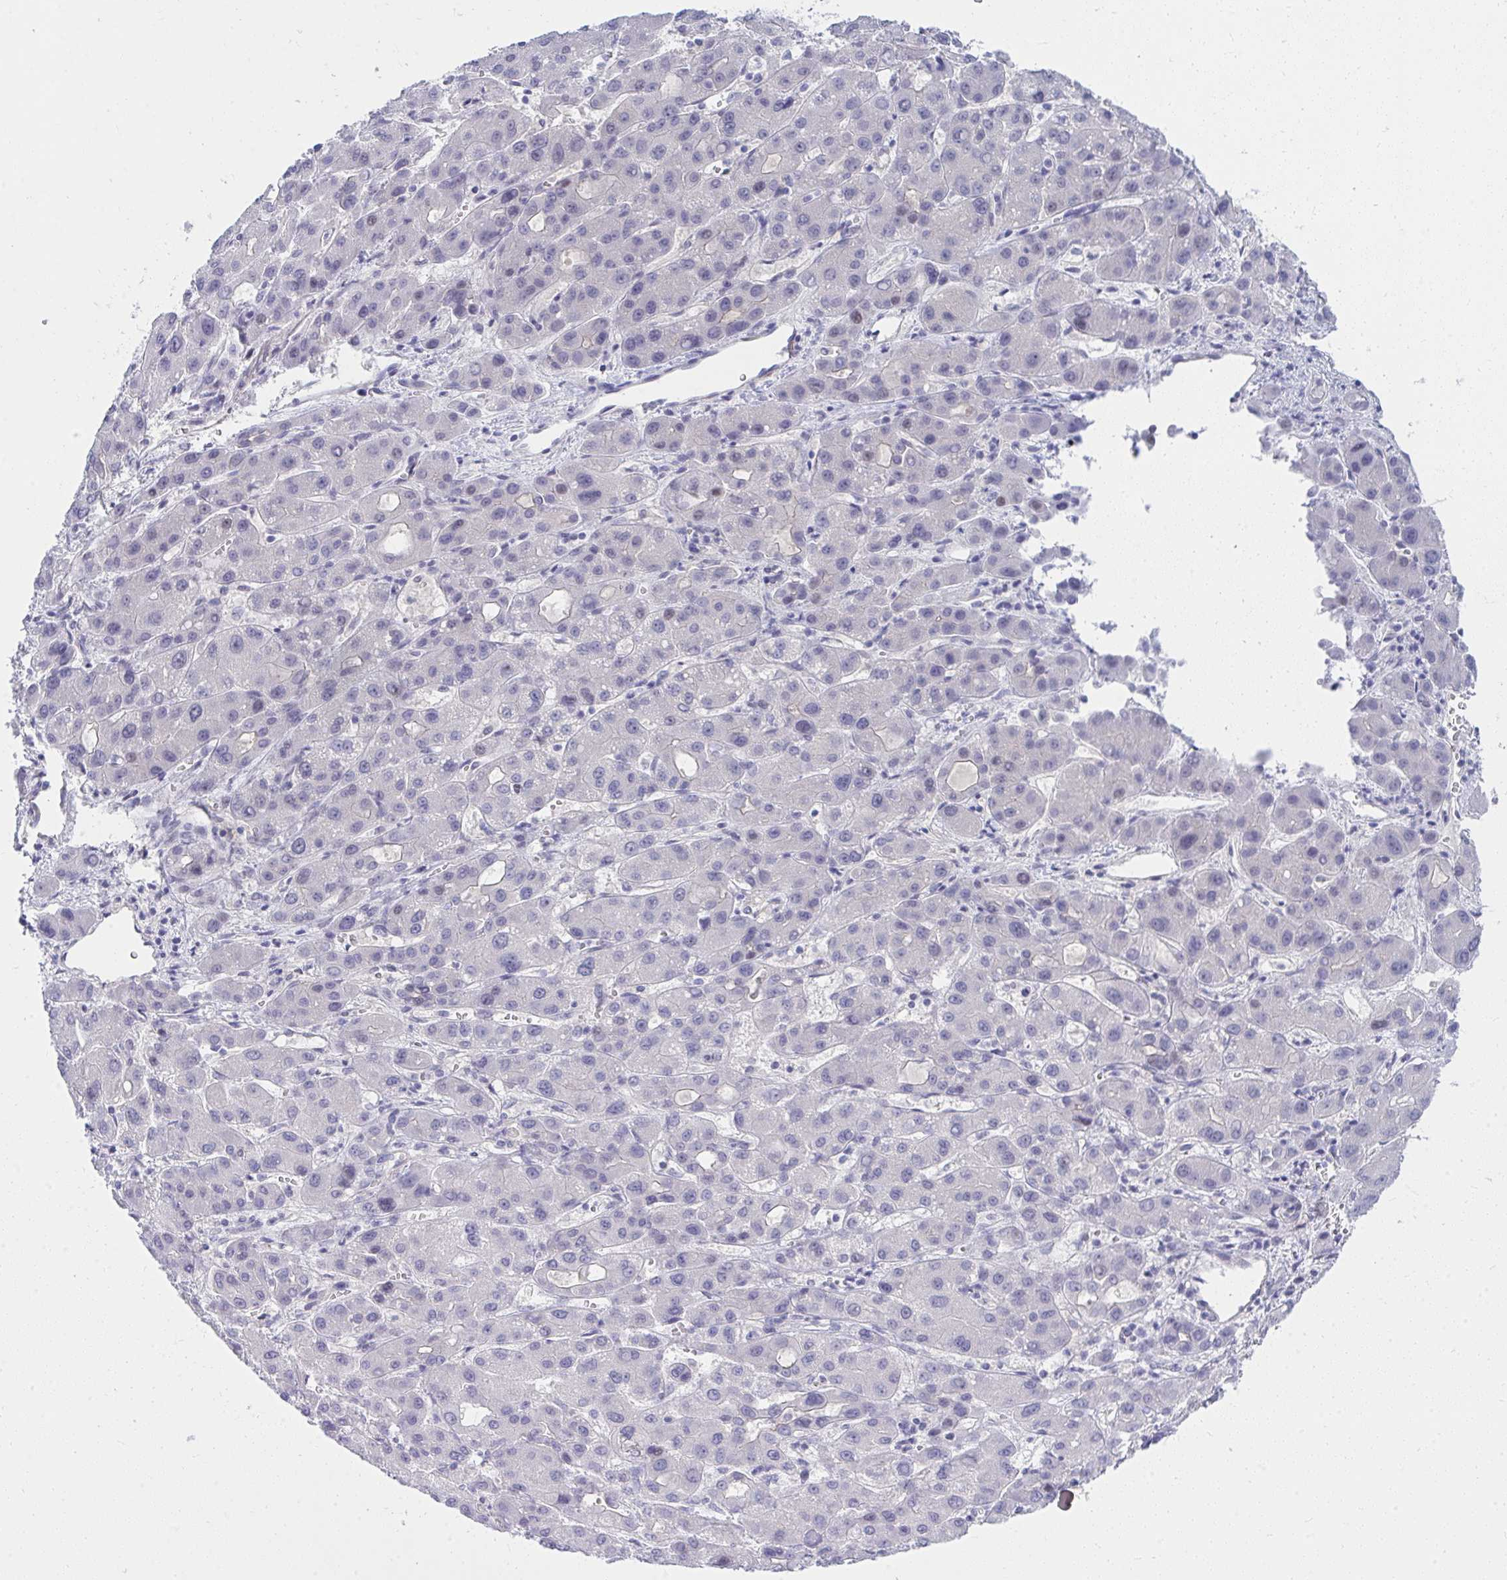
{"staining": {"intensity": "negative", "quantity": "none", "location": "none"}, "tissue": "liver cancer", "cell_type": "Tumor cells", "image_type": "cancer", "snomed": [{"axis": "morphology", "description": "Carcinoma, Hepatocellular, NOS"}, {"axis": "topography", "description": "Liver"}], "caption": "A photomicrograph of human liver cancer (hepatocellular carcinoma) is negative for staining in tumor cells.", "gene": "LRRC36", "patient": {"sex": "male", "age": 55}}